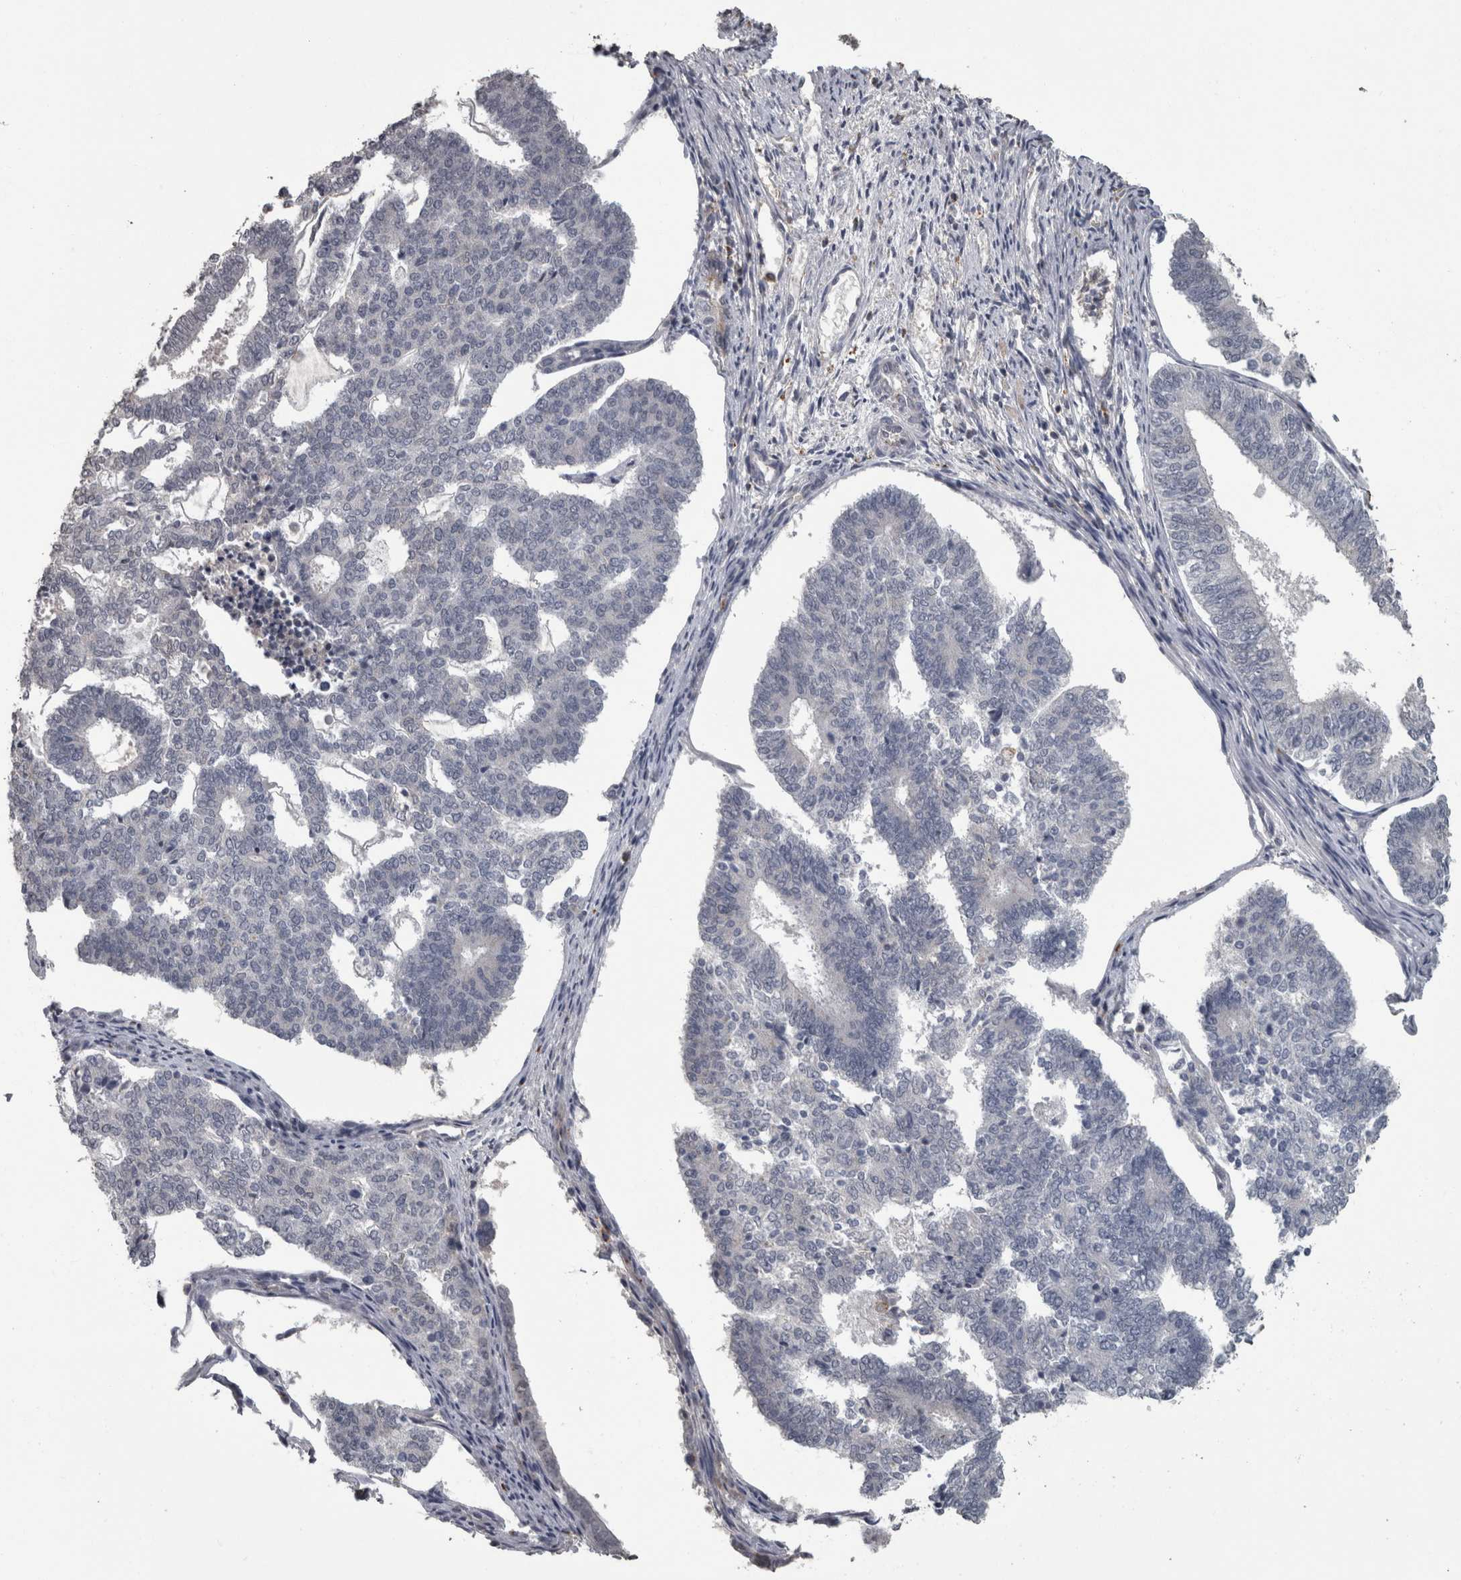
{"staining": {"intensity": "negative", "quantity": "none", "location": "none"}, "tissue": "endometrial cancer", "cell_type": "Tumor cells", "image_type": "cancer", "snomed": [{"axis": "morphology", "description": "Adenocarcinoma, NOS"}, {"axis": "topography", "description": "Endometrium"}], "caption": "Tumor cells show no significant protein staining in adenocarcinoma (endometrial).", "gene": "NAAA", "patient": {"sex": "female", "age": 70}}